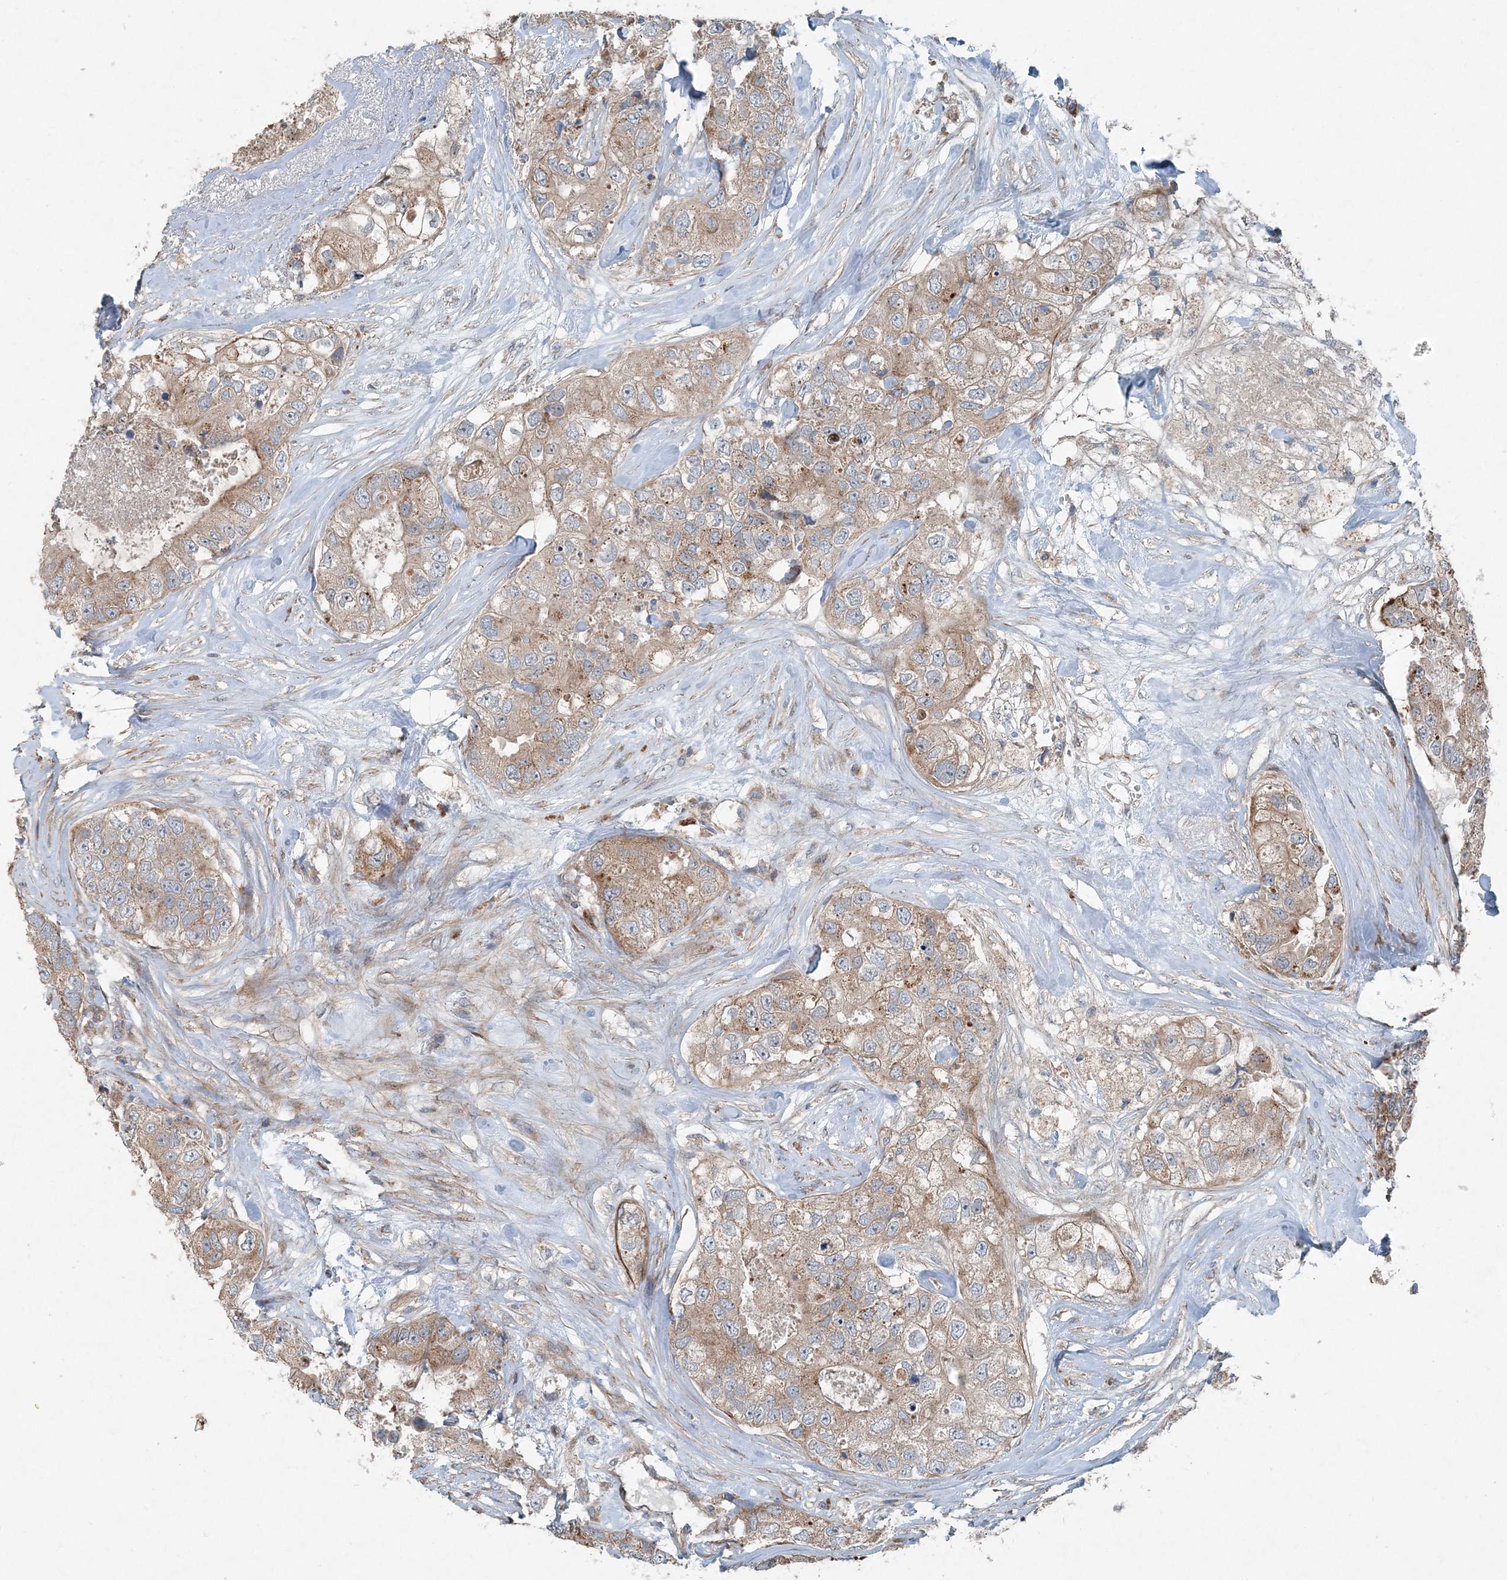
{"staining": {"intensity": "moderate", "quantity": ">75%", "location": "cytoplasmic/membranous"}, "tissue": "breast cancer", "cell_type": "Tumor cells", "image_type": "cancer", "snomed": [{"axis": "morphology", "description": "Duct carcinoma"}, {"axis": "topography", "description": "Breast"}], "caption": "DAB immunohistochemical staining of breast cancer shows moderate cytoplasmic/membranous protein expression in approximately >75% of tumor cells. Ihc stains the protein in brown and the nuclei are stained blue.", "gene": "INTU", "patient": {"sex": "female", "age": 62}}